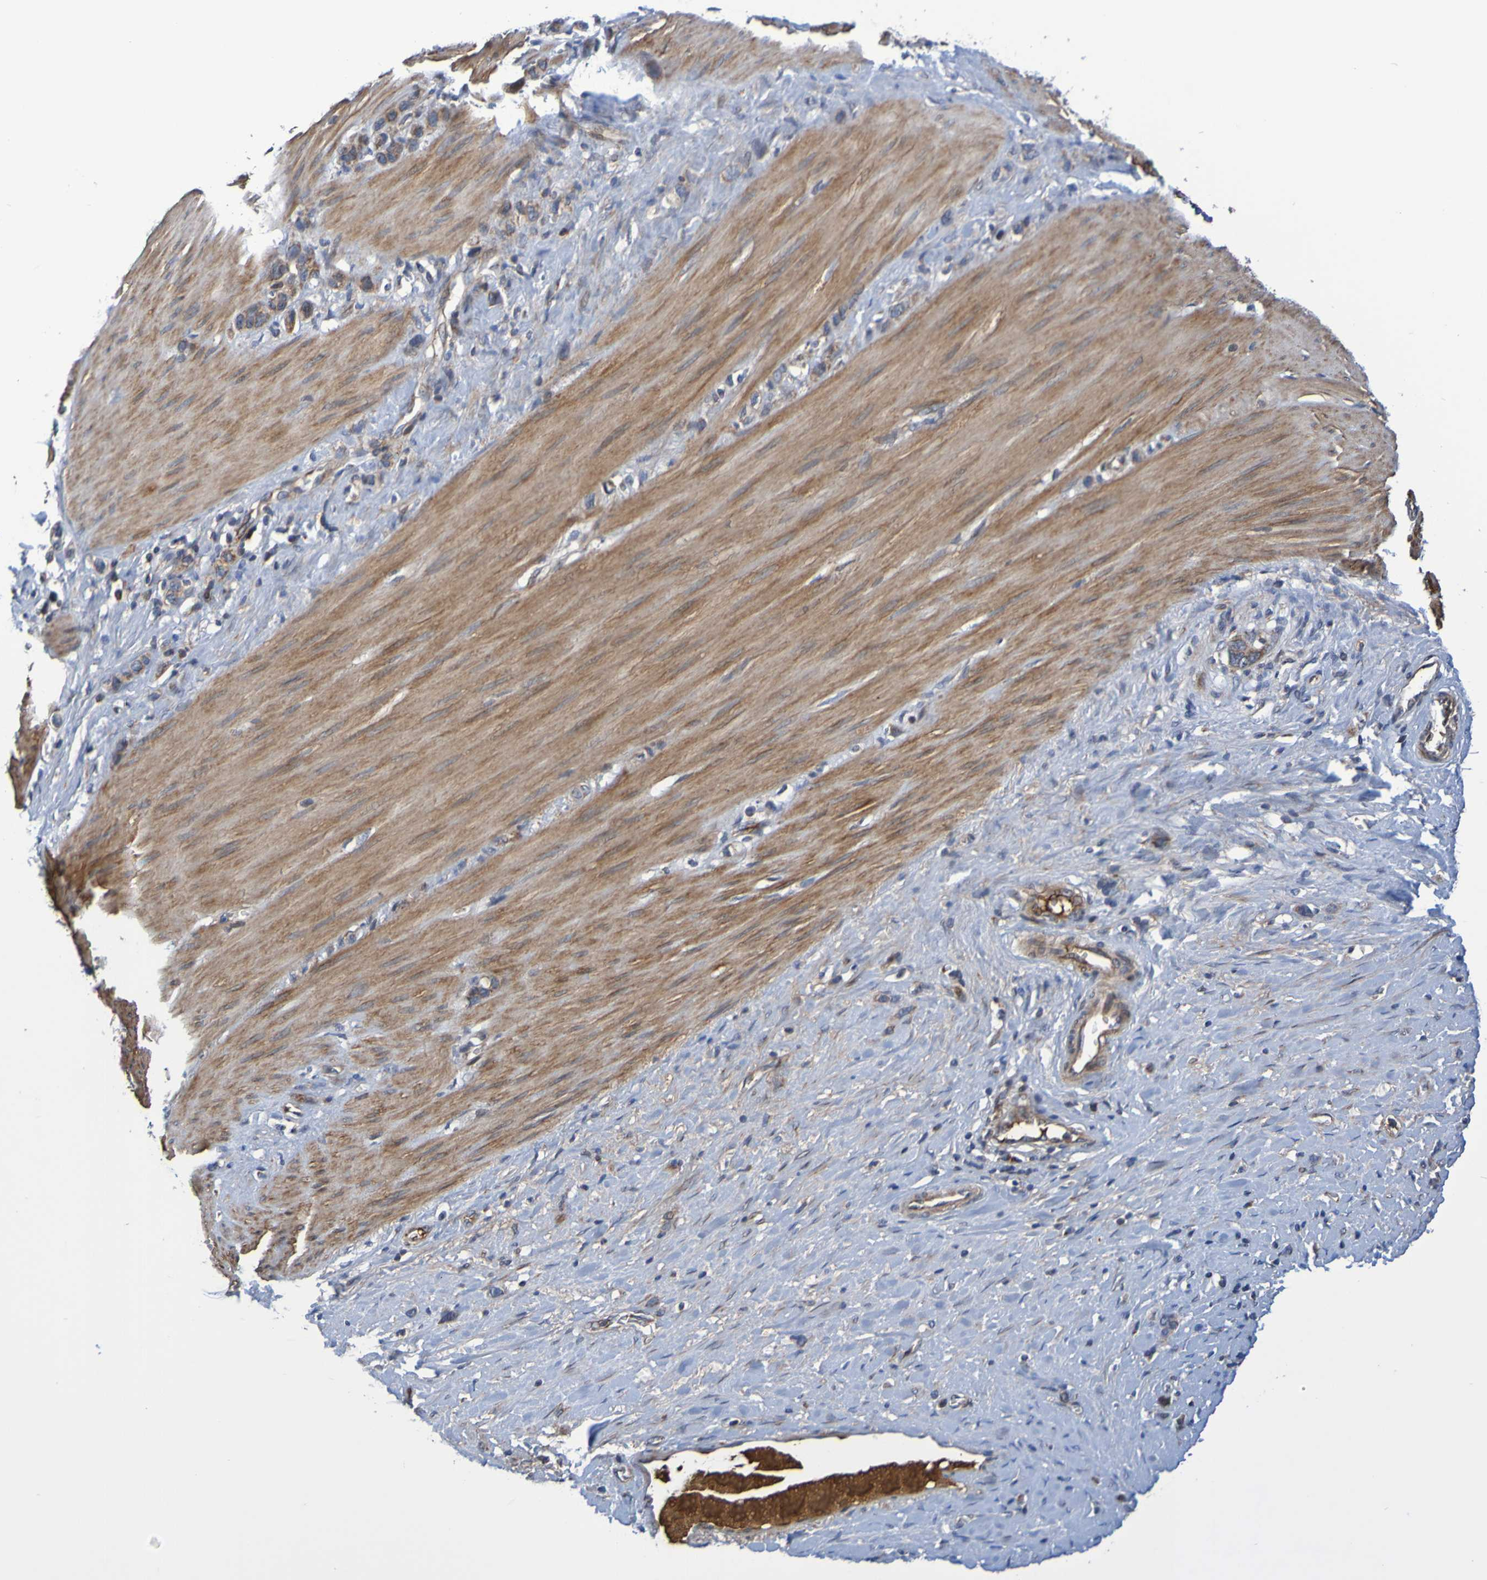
{"staining": {"intensity": "moderate", "quantity": ">75%", "location": "cytoplasmic/membranous"}, "tissue": "stomach cancer", "cell_type": "Tumor cells", "image_type": "cancer", "snomed": [{"axis": "morphology", "description": "Normal tissue, NOS"}, {"axis": "morphology", "description": "Adenocarcinoma, NOS"}, {"axis": "morphology", "description": "Adenocarcinoma, High grade"}, {"axis": "topography", "description": "Stomach, upper"}, {"axis": "topography", "description": "Stomach"}], "caption": "Stomach cancer (high-grade adenocarcinoma) stained with DAB IHC reveals medium levels of moderate cytoplasmic/membranous positivity in approximately >75% of tumor cells.", "gene": "CCDC51", "patient": {"sex": "female", "age": 65}}